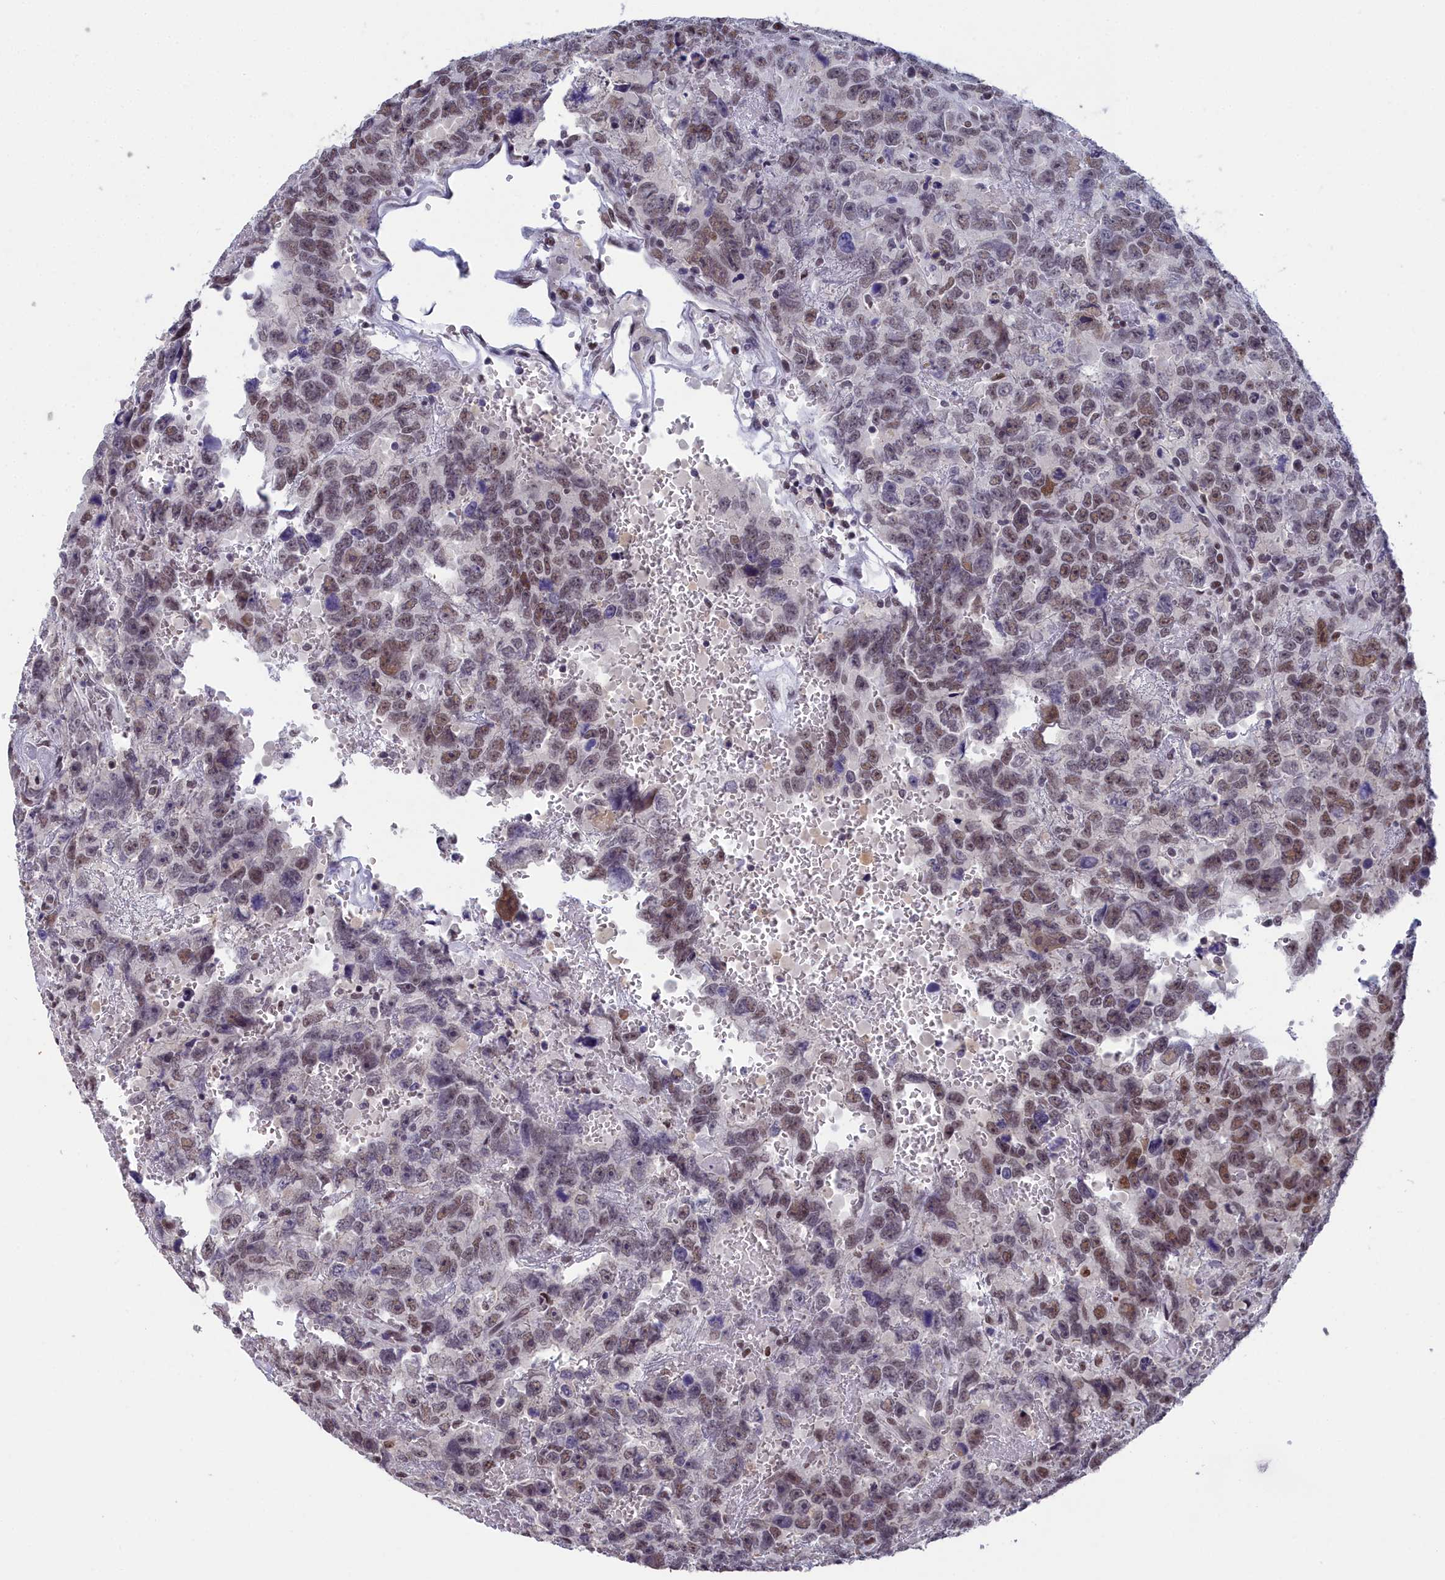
{"staining": {"intensity": "moderate", "quantity": ">75%", "location": "nuclear"}, "tissue": "testis cancer", "cell_type": "Tumor cells", "image_type": "cancer", "snomed": [{"axis": "morphology", "description": "Carcinoma, Embryonal, NOS"}, {"axis": "topography", "description": "Testis"}], "caption": "IHC histopathology image of human testis embryonal carcinoma stained for a protein (brown), which shows medium levels of moderate nuclear expression in about >75% of tumor cells.", "gene": "CCDC97", "patient": {"sex": "male", "age": 45}}